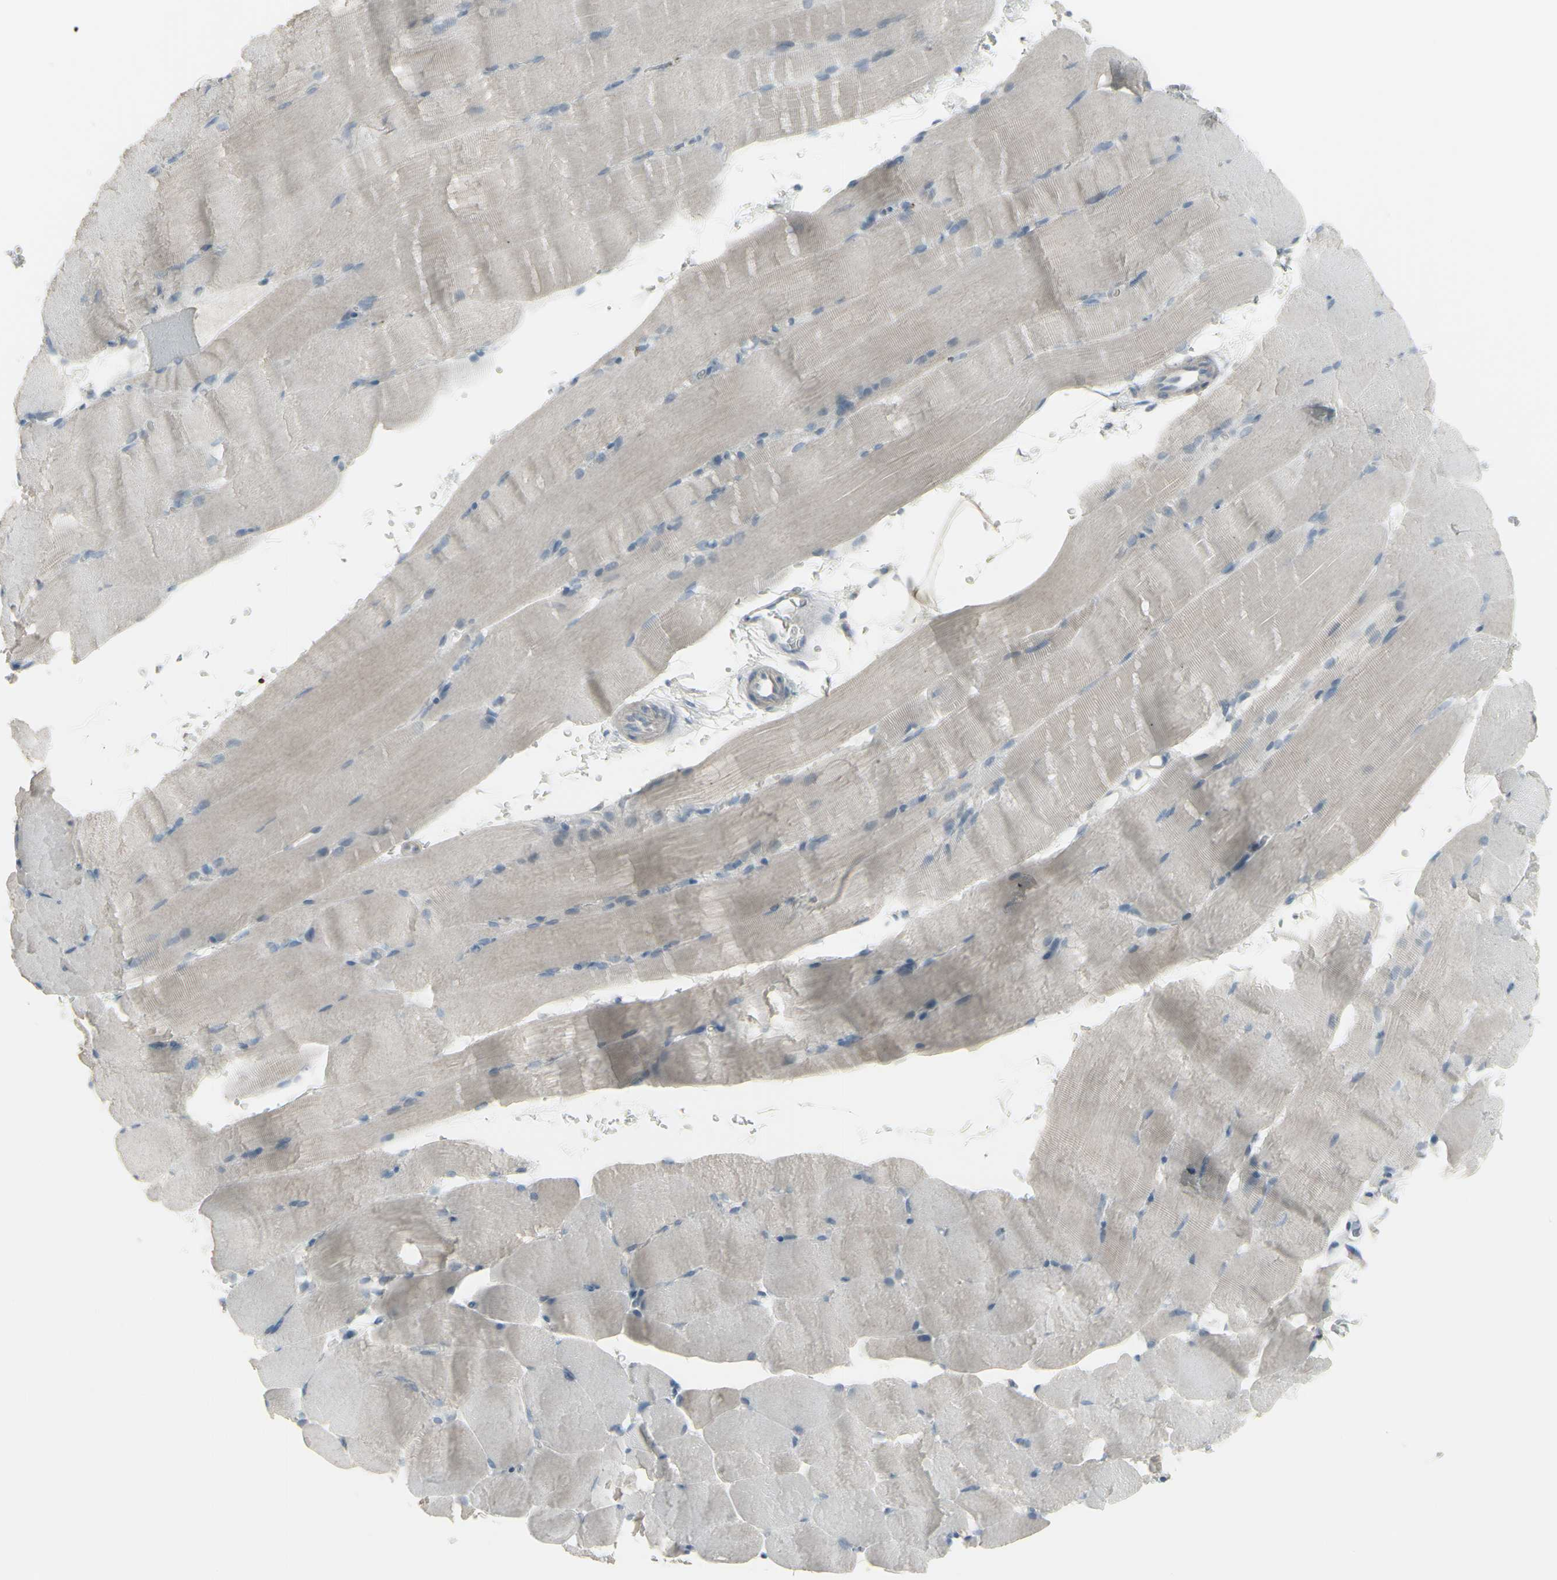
{"staining": {"intensity": "negative", "quantity": "none", "location": "none"}, "tissue": "skeletal muscle", "cell_type": "Myocytes", "image_type": "normal", "snomed": [{"axis": "morphology", "description": "Normal tissue, NOS"}, {"axis": "topography", "description": "Skeletal muscle"}, {"axis": "topography", "description": "Parathyroid gland"}], "caption": "Myocytes are negative for protein expression in normal human skeletal muscle. The staining was performed using DAB to visualize the protein expression in brown, while the nuclei were stained in blue with hematoxylin (Magnification: 20x).", "gene": "CD79B", "patient": {"sex": "female", "age": 37}}